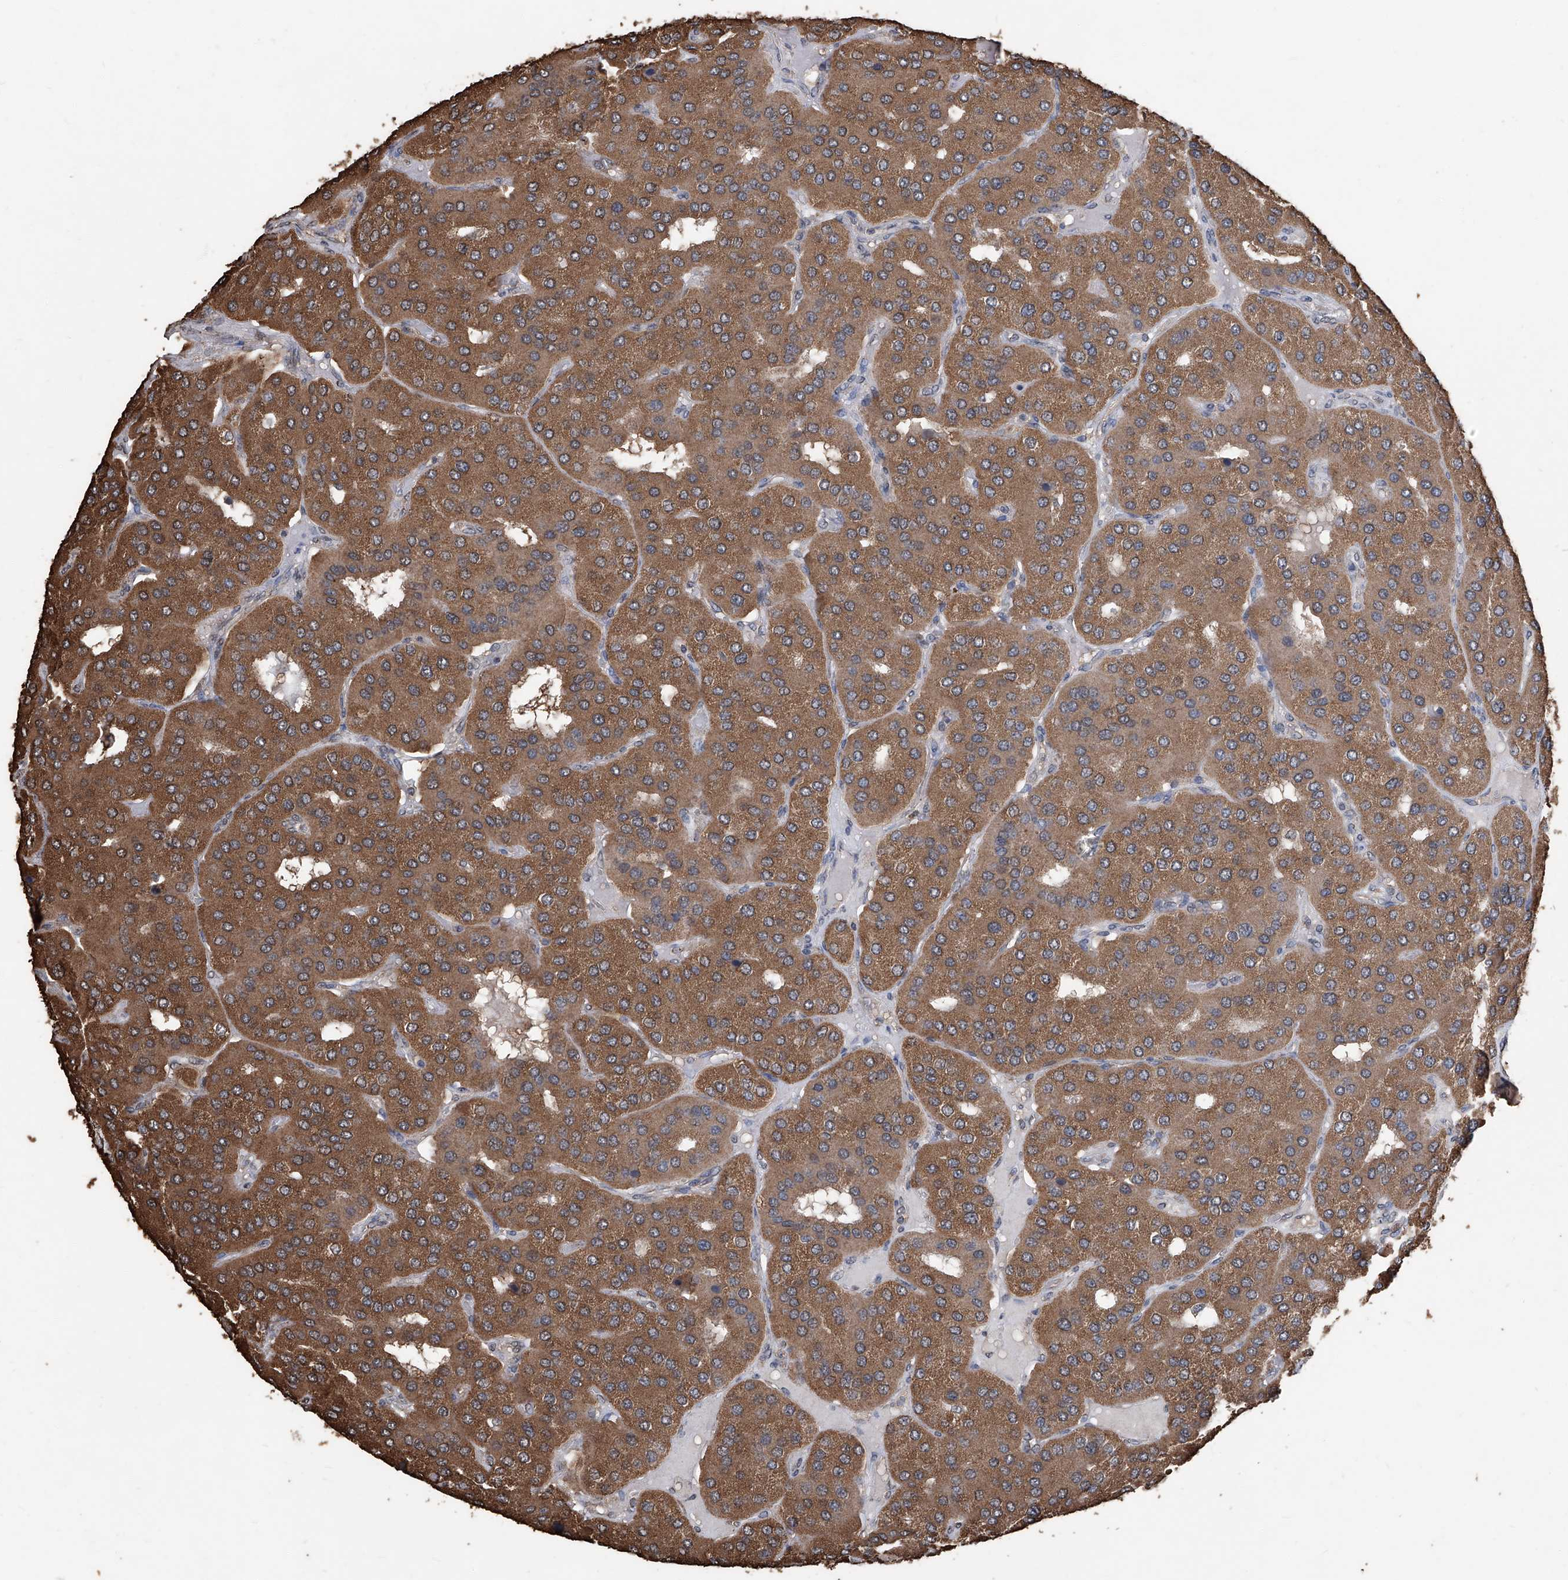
{"staining": {"intensity": "moderate", "quantity": ">75%", "location": "cytoplasmic/membranous"}, "tissue": "parathyroid gland", "cell_type": "Glandular cells", "image_type": "normal", "snomed": [{"axis": "morphology", "description": "Normal tissue, NOS"}, {"axis": "morphology", "description": "Adenoma, NOS"}, {"axis": "topography", "description": "Parathyroid gland"}], "caption": "Normal parathyroid gland demonstrates moderate cytoplasmic/membranous positivity in approximately >75% of glandular cells, visualized by immunohistochemistry. The staining was performed using DAB, with brown indicating positive protein expression. Nuclei are stained blue with hematoxylin.", "gene": "STARD7", "patient": {"sex": "female", "age": 86}}